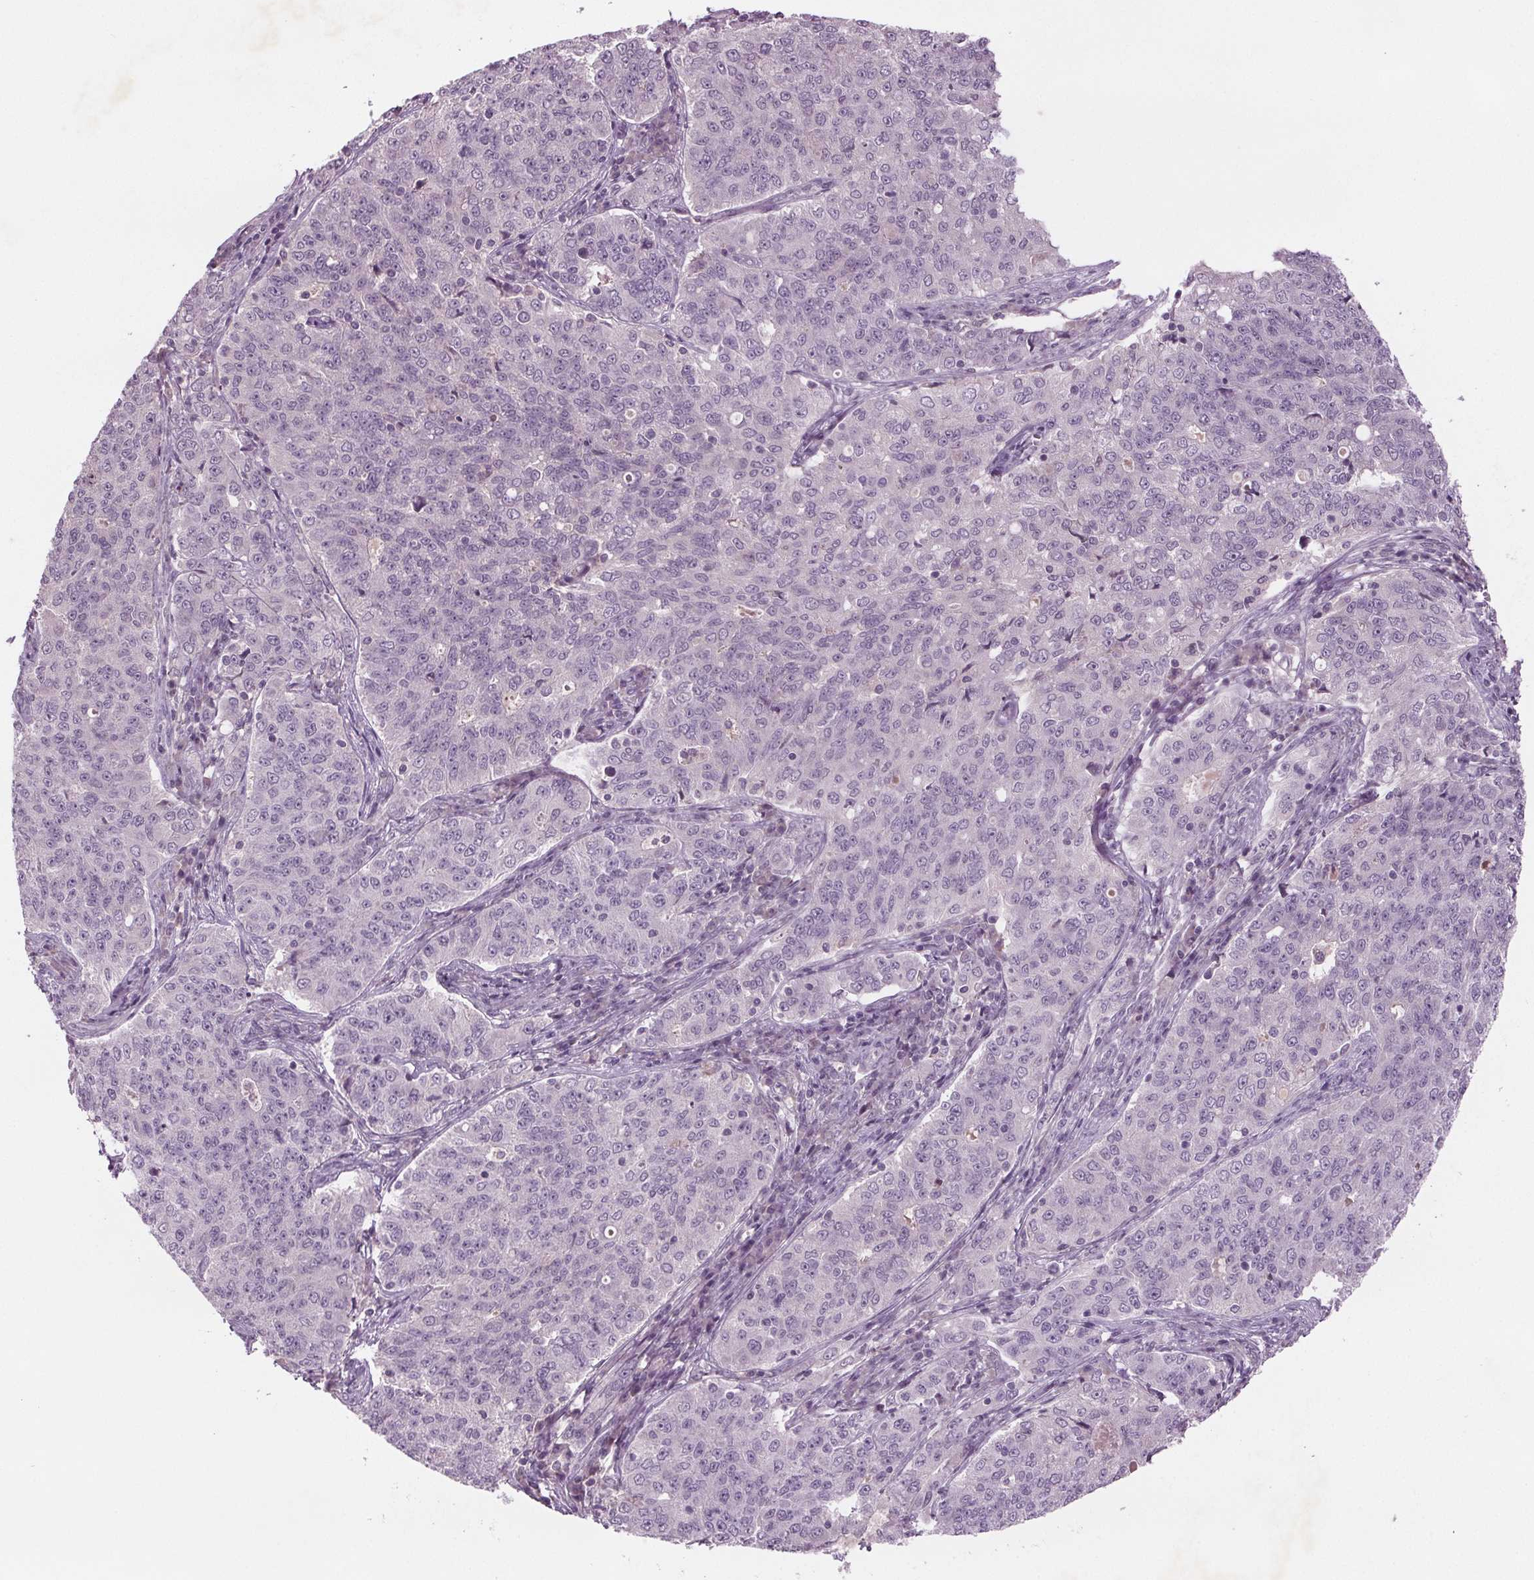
{"staining": {"intensity": "negative", "quantity": "none", "location": "none"}, "tissue": "endometrial cancer", "cell_type": "Tumor cells", "image_type": "cancer", "snomed": [{"axis": "morphology", "description": "Adenocarcinoma, NOS"}, {"axis": "topography", "description": "Endometrium"}], "caption": "Tumor cells show no significant positivity in adenocarcinoma (endometrial).", "gene": "BHLHE22", "patient": {"sex": "female", "age": 43}}